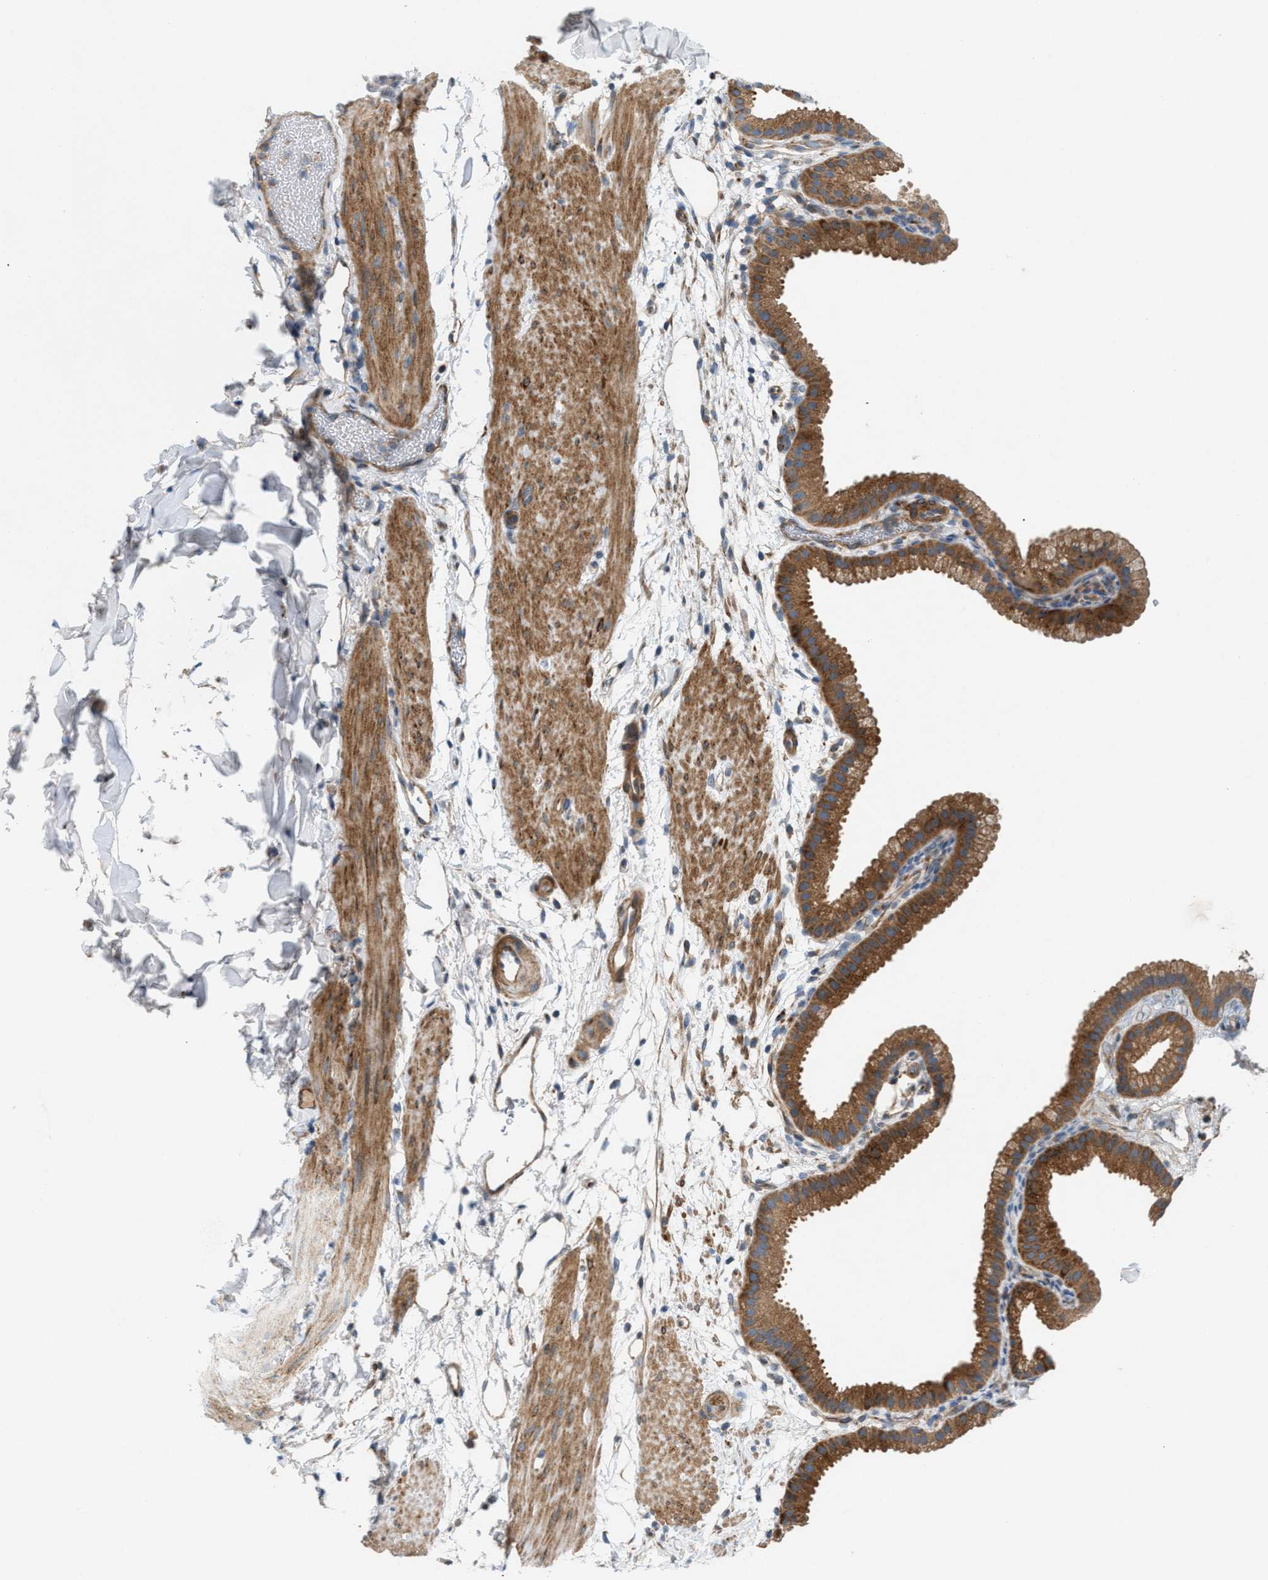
{"staining": {"intensity": "moderate", "quantity": ">75%", "location": "cytoplasmic/membranous"}, "tissue": "gallbladder", "cell_type": "Glandular cells", "image_type": "normal", "snomed": [{"axis": "morphology", "description": "Normal tissue, NOS"}, {"axis": "topography", "description": "Gallbladder"}], "caption": "Protein positivity by immunohistochemistry (IHC) exhibits moderate cytoplasmic/membranous staining in approximately >75% of glandular cells in unremarkable gallbladder.", "gene": "CYB5D1", "patient": {"sex": "female", "age": 64}}